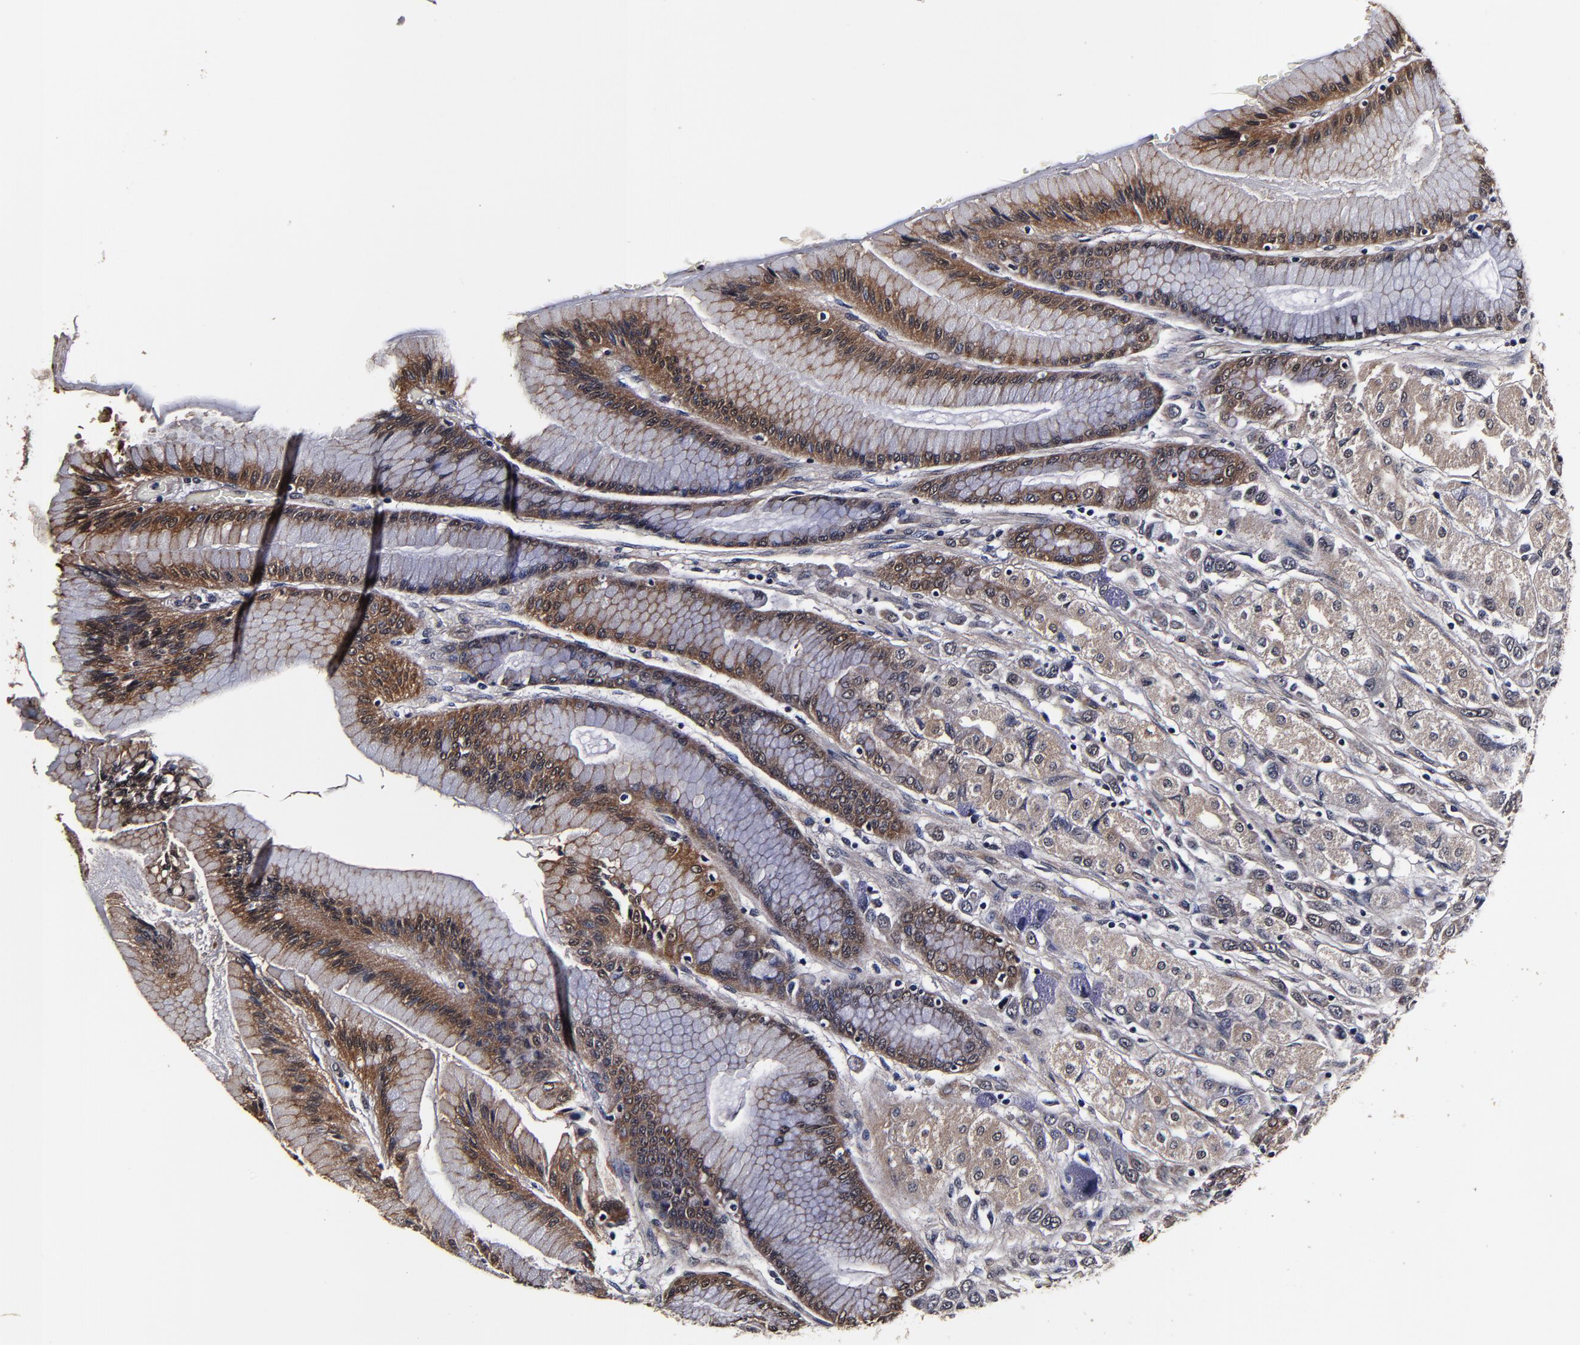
{"staining": {"intensity": "strong", "quantity": ">75%", "location": "cytoplasmic/membranous"}, "tissue": "stomach", "cell_type": "Glandular cells", "image_type": "normal", "snomed": [{"axis": "morphology", "description": "Normal tissue, NOS"}, {"axis": "morphology", "description": "Adenocarcinoma, NOS"}, {"axis": "topography", "description": "Stomach"}, {"axis": "topography", "description": "Stomach, lower"}], "caption": "Immunohistochemical staining of normal human stomach displays >75% levels of strong cytoplasmic/membranous protein positivity in approximately >75% of glandular cells.", "gene": "MMP15", "patient": {"sex": "female", "age": 65}}